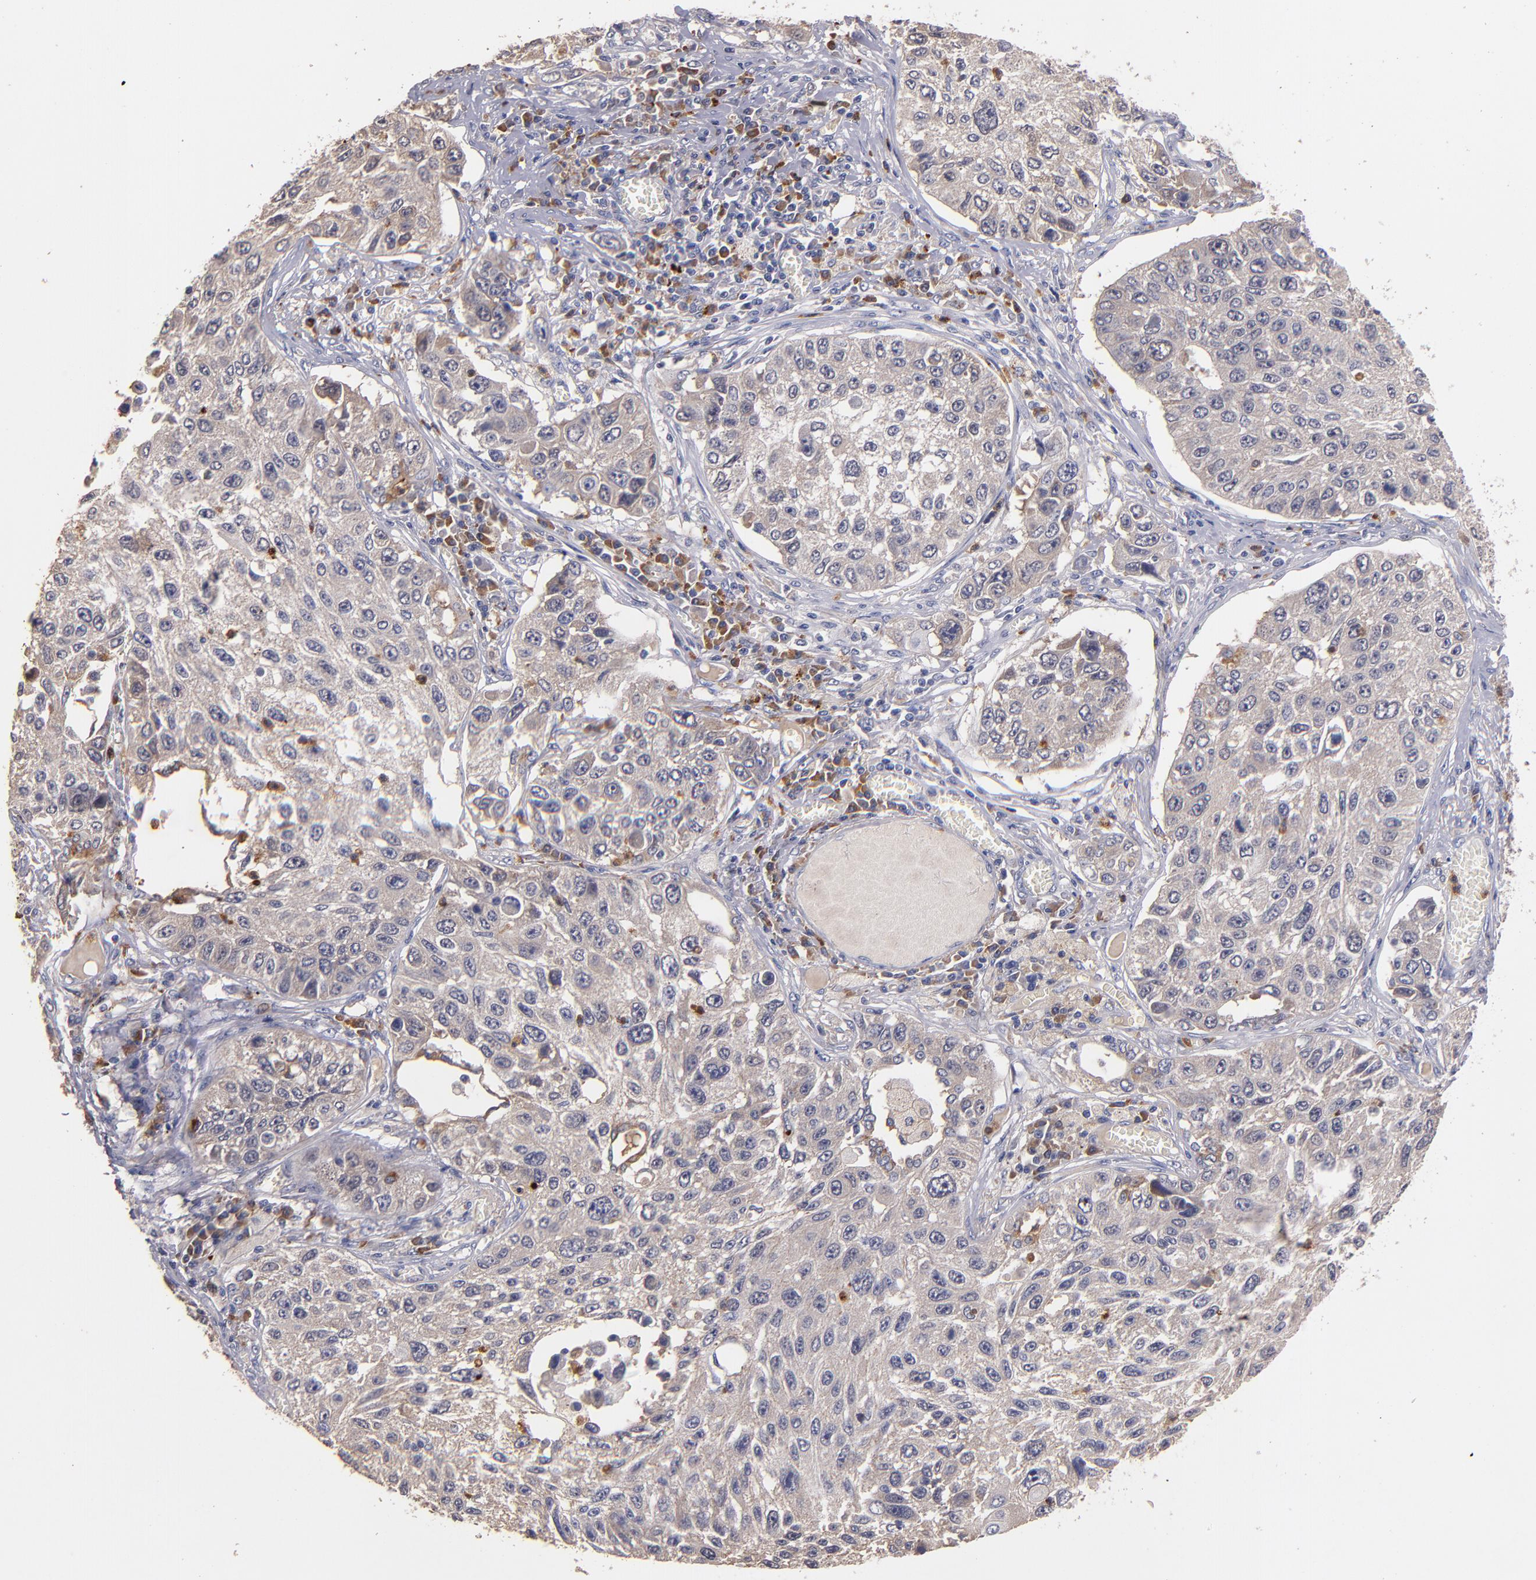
{"staining": {"intensity": "negative", "quantity": "none", "location": "none"}, "tissue": "lung cancer", "cell_type": "Tumor cells", "image_type": "cancer", "snomed": [{"axis": "morphology", "description": "Squamous cell carcinoma, NOS"}, {"axis": "topography", "description": "Lung"}], "caption": "DAB (3,3'-diaminobenzidine) immunohistochemical staining of squamous cell carcinoma (lung) displays no significant expression in tumor cells.", "gene": "TTLL12", "patient": {"sex": "male", "age": 71}}